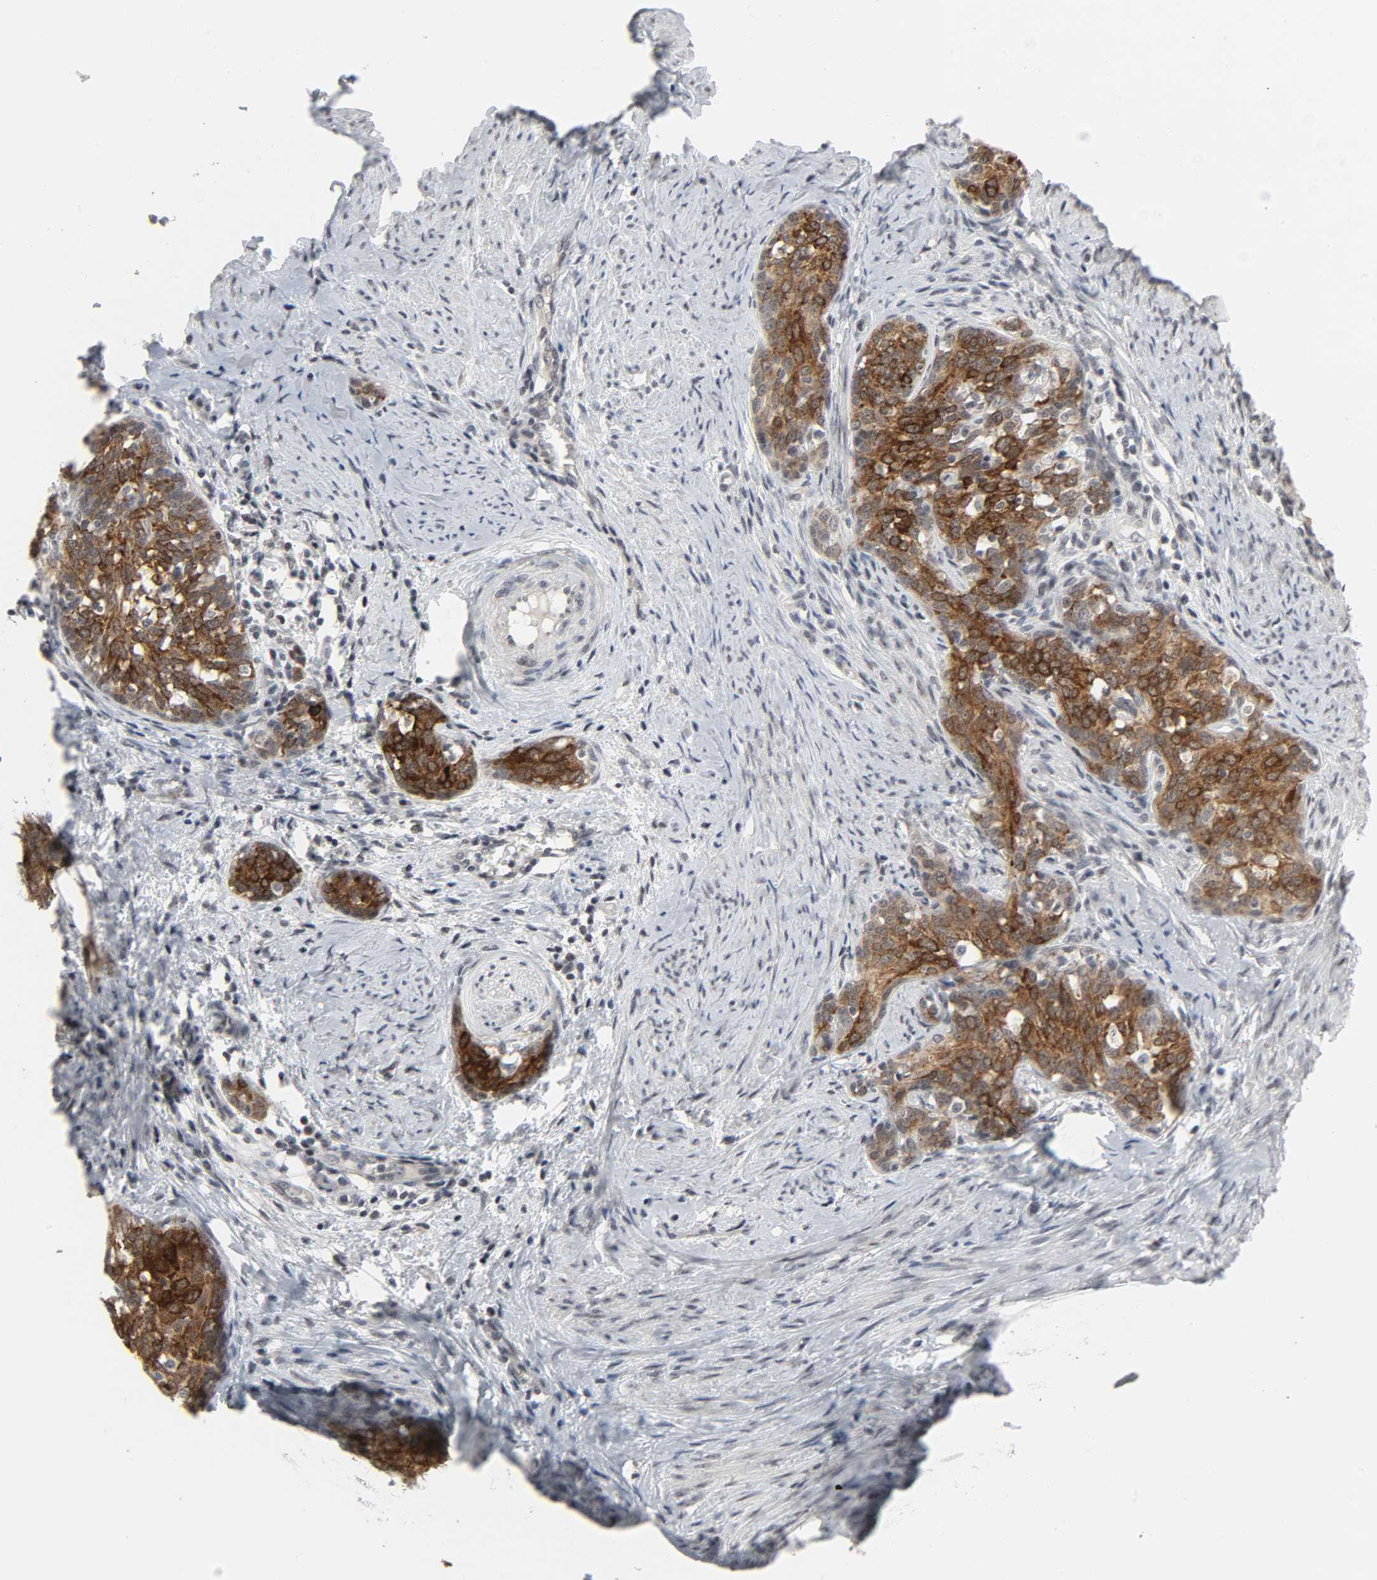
{"staining": {"intensity": "strong", "quantity": ">75%", "location": "cytoplasmic/membranous"}, "tissue": "cervical cancer", "cell_type": "Tumor cells", "image_type": "cancer", "snomed": [{"axis": "morphology", "description": "Squamous cell carcinoma, NOS"}, {"axis": "morphology", "description": "Adenocarcinoma, NOS"}, {"axis": "topography", "description": "Cervix"}], "caption": "This image reveals IHC staining of cervical cancer (adenocarcinoma), with high strong cytoplasmic/membranous positivity in about >75% of tumor cells.", "gene": "MUC1", "patient": {"sex": "female", "age": 52}}